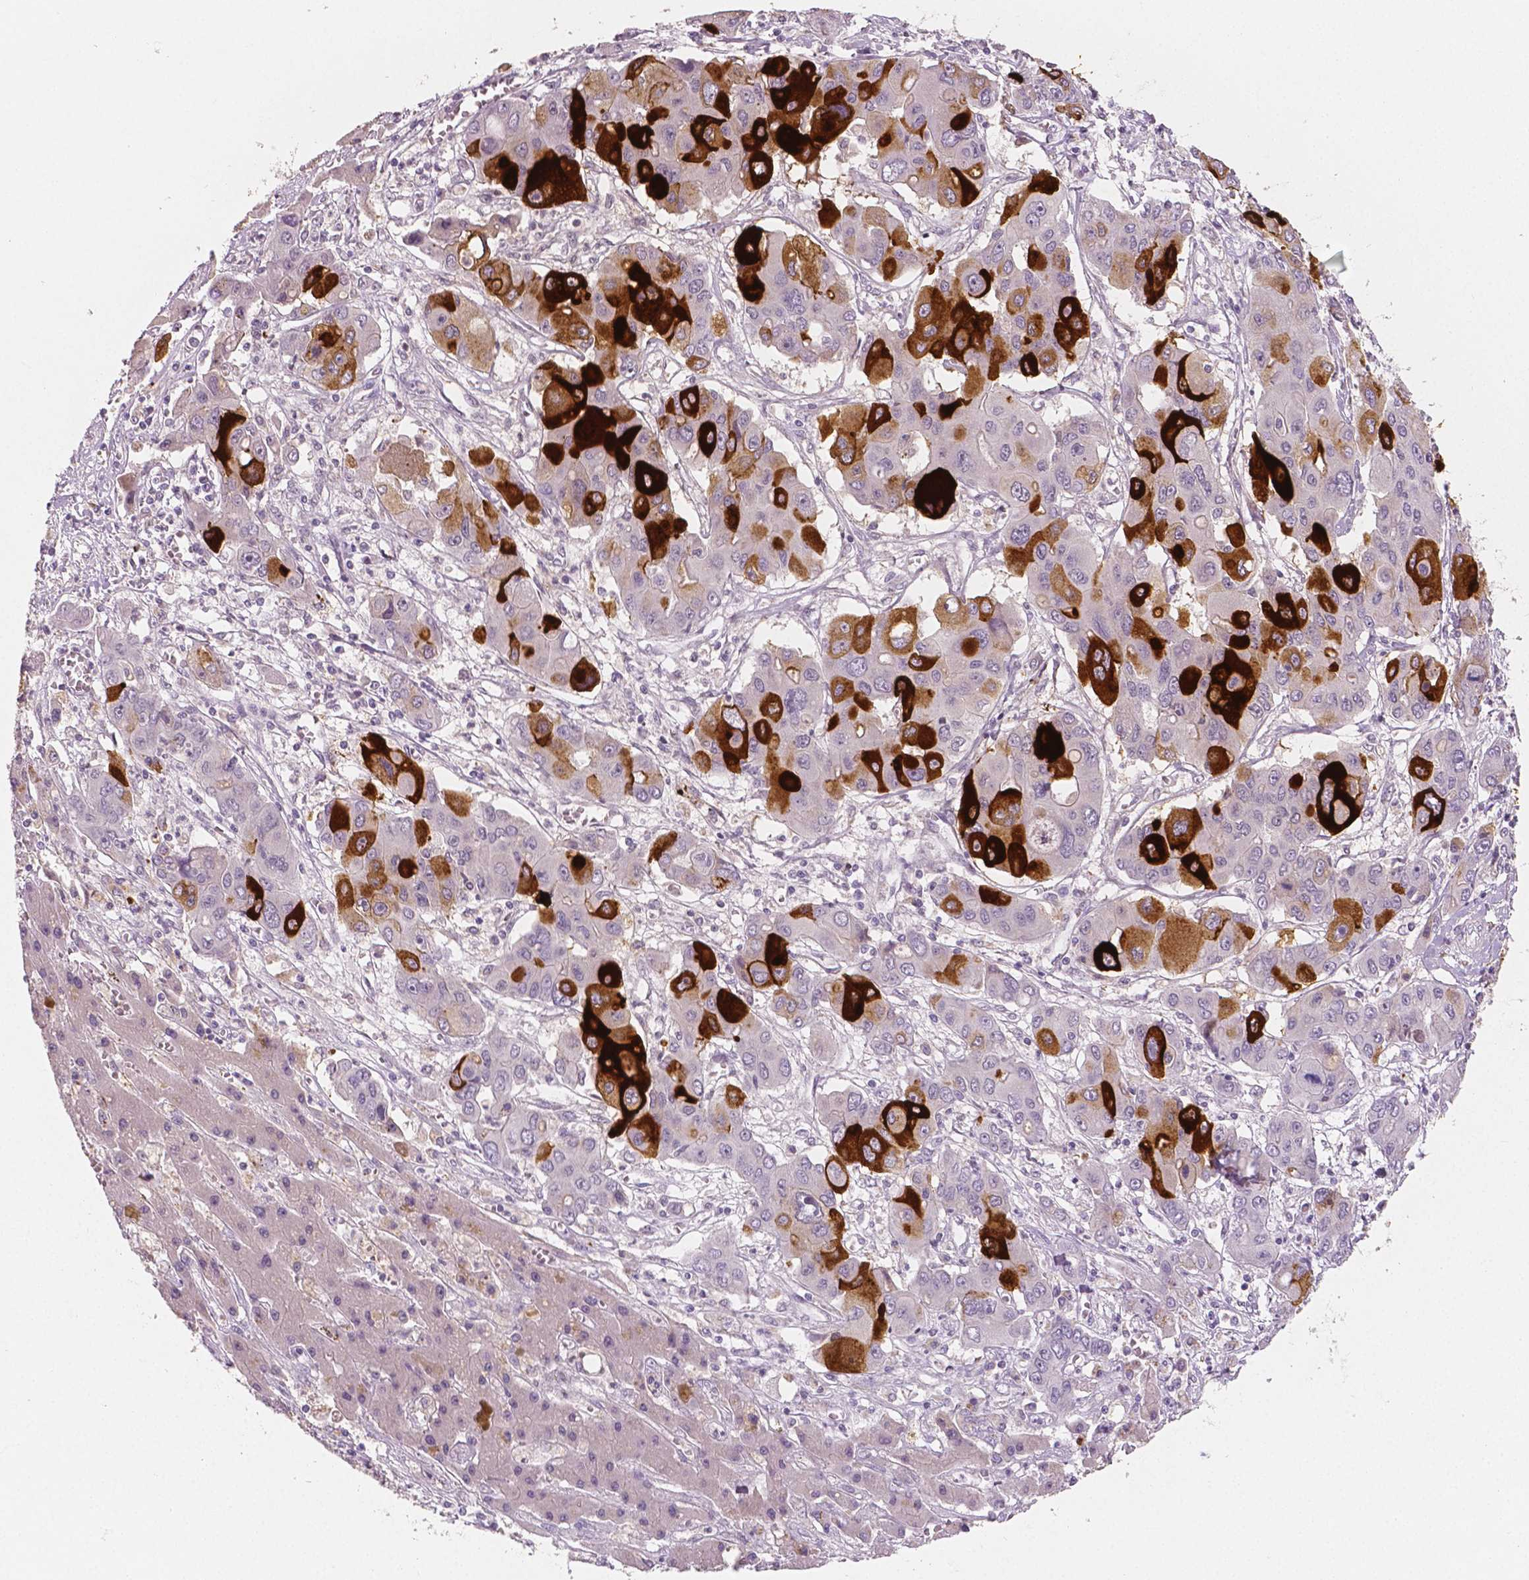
{"staining": {"intensity": "strong", "quantity": "25%-75%", "location": "cytoplasmic/membranous"}, "tissue": "liver cancer", "cell_type": "Tumor cells", "image_type": "cancer", "snomed": [{"axis": "morphology", "description": "Cholangiocarcinoma"}, {"axis": "topography", "description": "Liver"}], "caption": "Human liver cancer stained with a brown dye shows strong cytoplasmic/membranous positive staining in approximately 25%-75% of tumor cells.", "gene": "APOA4", "patient": {"sex": "male", "age": 67}}